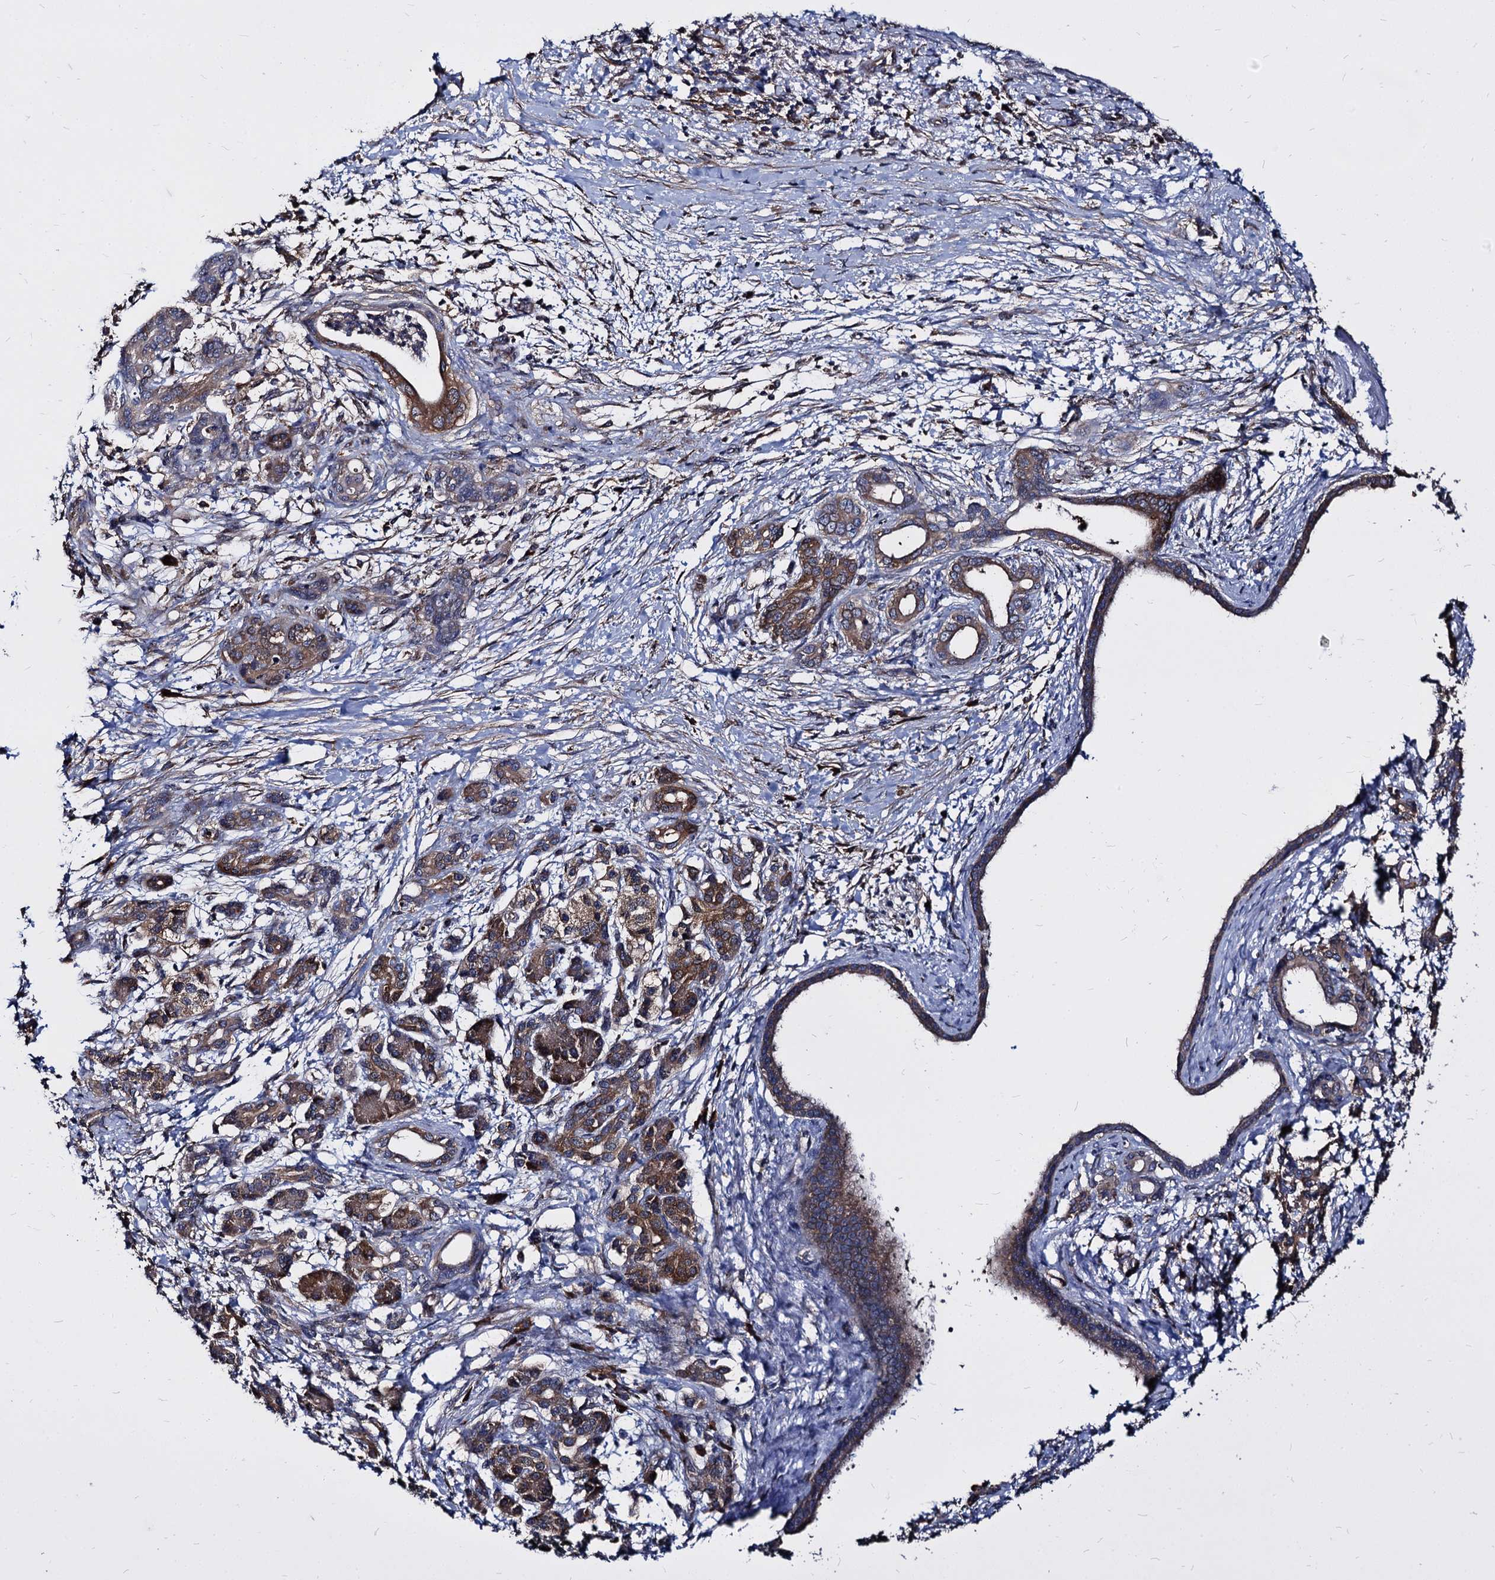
{"staining": {"intensity": "moderate", "quantity": ">75%", "location": "cytoplasmic/membranous"}, "tissue": "pancreatic cancer", "cell_type": "Tumor cells", "image_type": "cancer", "snomed": [{"axis": "morphology", "description": "Adenocarcinoma, NOS"}, {"axis": "topography", "description": "Pancreas"}], "caption": "Approximately >75% of tumor cells in human pancreatic adenocarcinoma reveal moderate cytoplasmic/membranous protein positivity as visualized by brown immunohistochemical staining.", "gene": "NME1", "patient": {"sex": "female", "age": 55}}